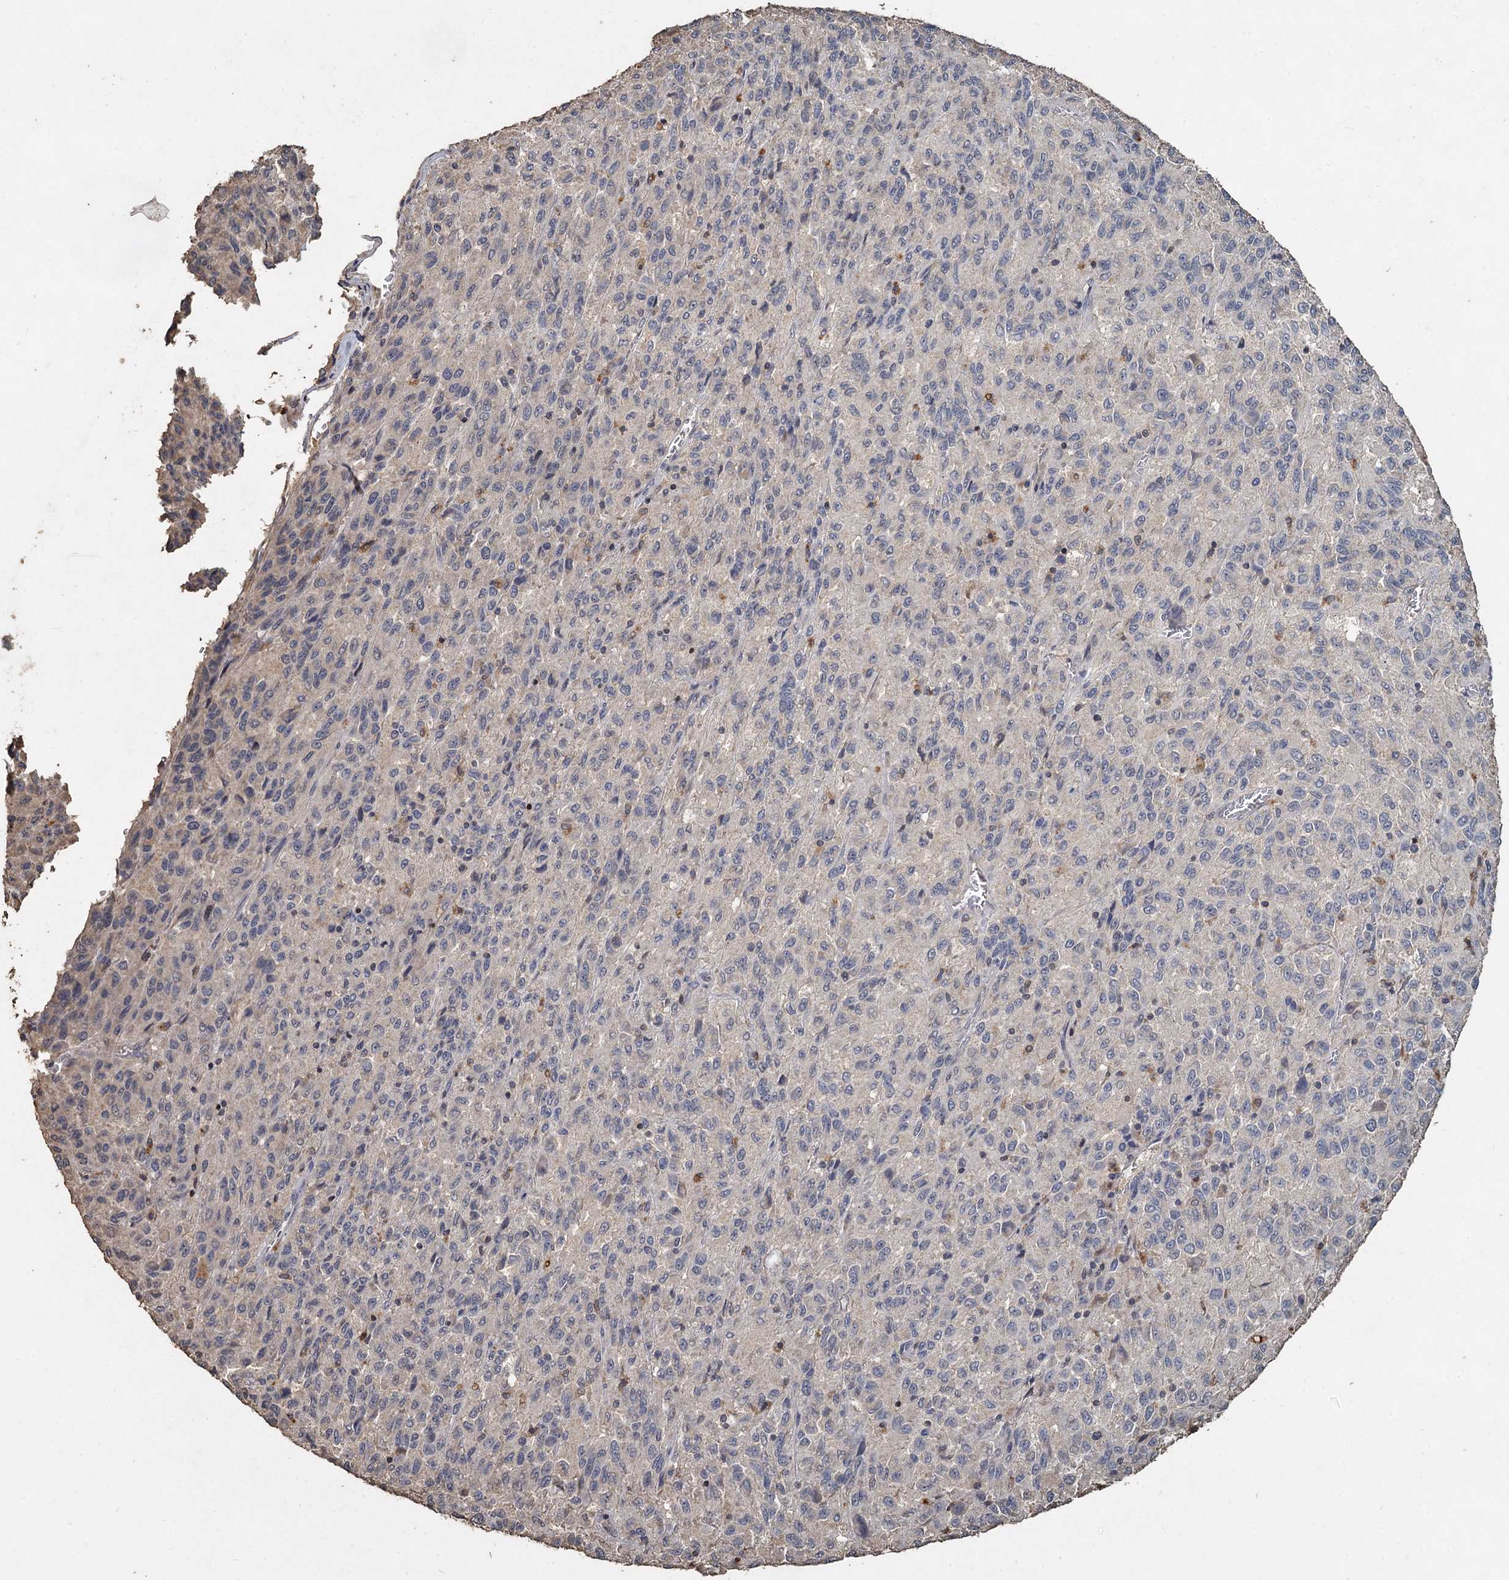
{"staining": {"intensity": "negative", "quantity": "none", "location": "none"}, "tissue": "melanoma", "cell_type": "Tumor cells", "image_type": "cancer", "snomed": [{"axis": "morphology", "description": "Malignant melanoma, Metastatic site"}, {"axis": "topography", "description": "Lung"}], "caption": "Malignant melanoma (metastatic site) stained for a protein using immunohistochemistry demonstrates no staining tumor cells.", "gene": "CCDC61", "patient": {"sex": "male", "age": 64}}